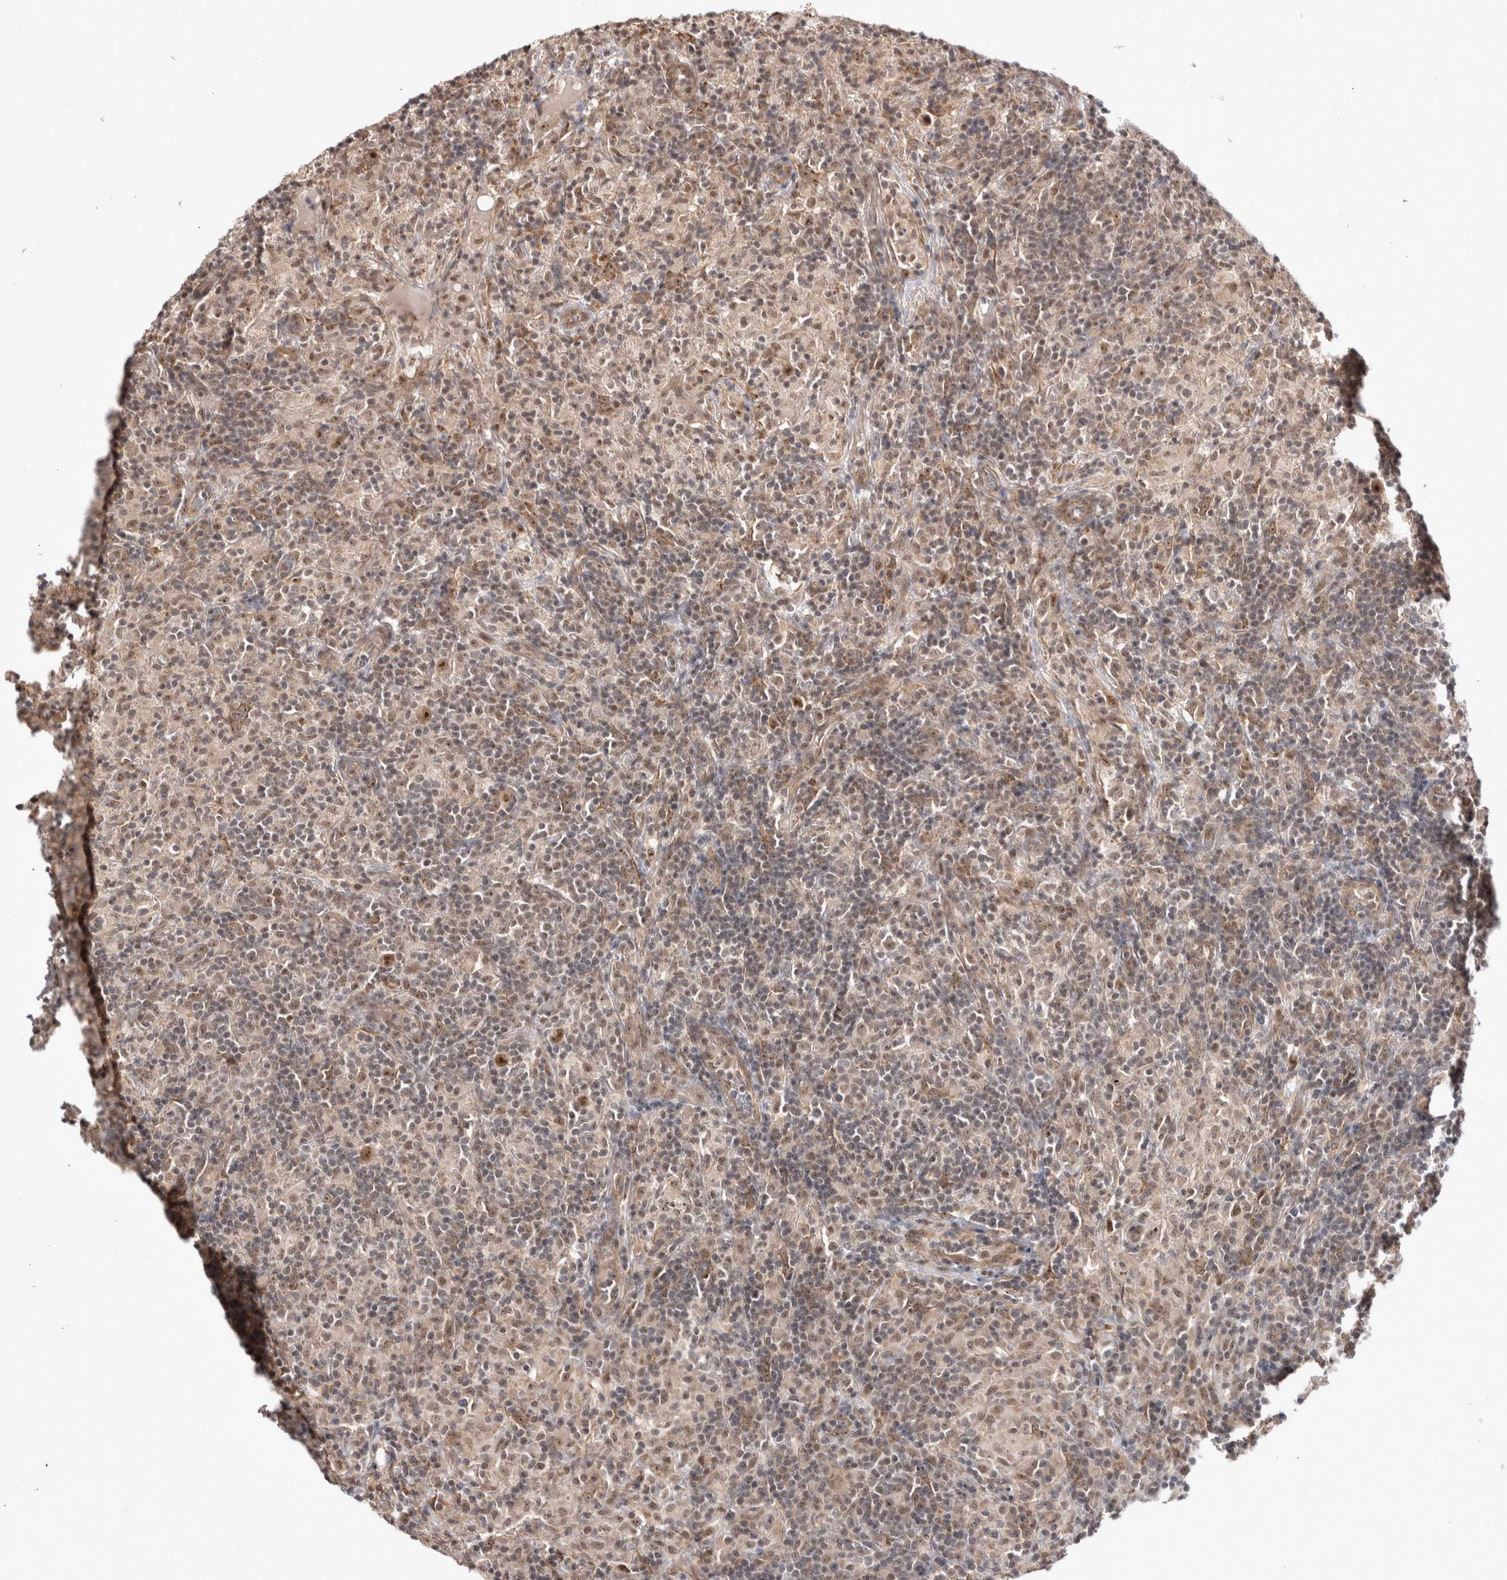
{"staining": {"intensity": "moderate", "quantity": ">75%", "location": "nuclear"}, "tissue": "lymphoma", "cell_type": "Tumor cells", "image_type": "cancer", "snomed": [{"axis": "morphology", "description": "Hodgkin's disease, NOS"}, {"axis": "topography", "description": "Lymph node"}], "caption": "A histopathology image of human Hodgkin's disease stained for a protein demonstrates moderate nuclear brown staining in tumor cells. The staining was performed using DAB, with brown indicating positive protein expression. Nuclei are stained blue with hematoxylin.", "gene": "EXOSC4", "patient": {"sex": "male", "age": 70}}